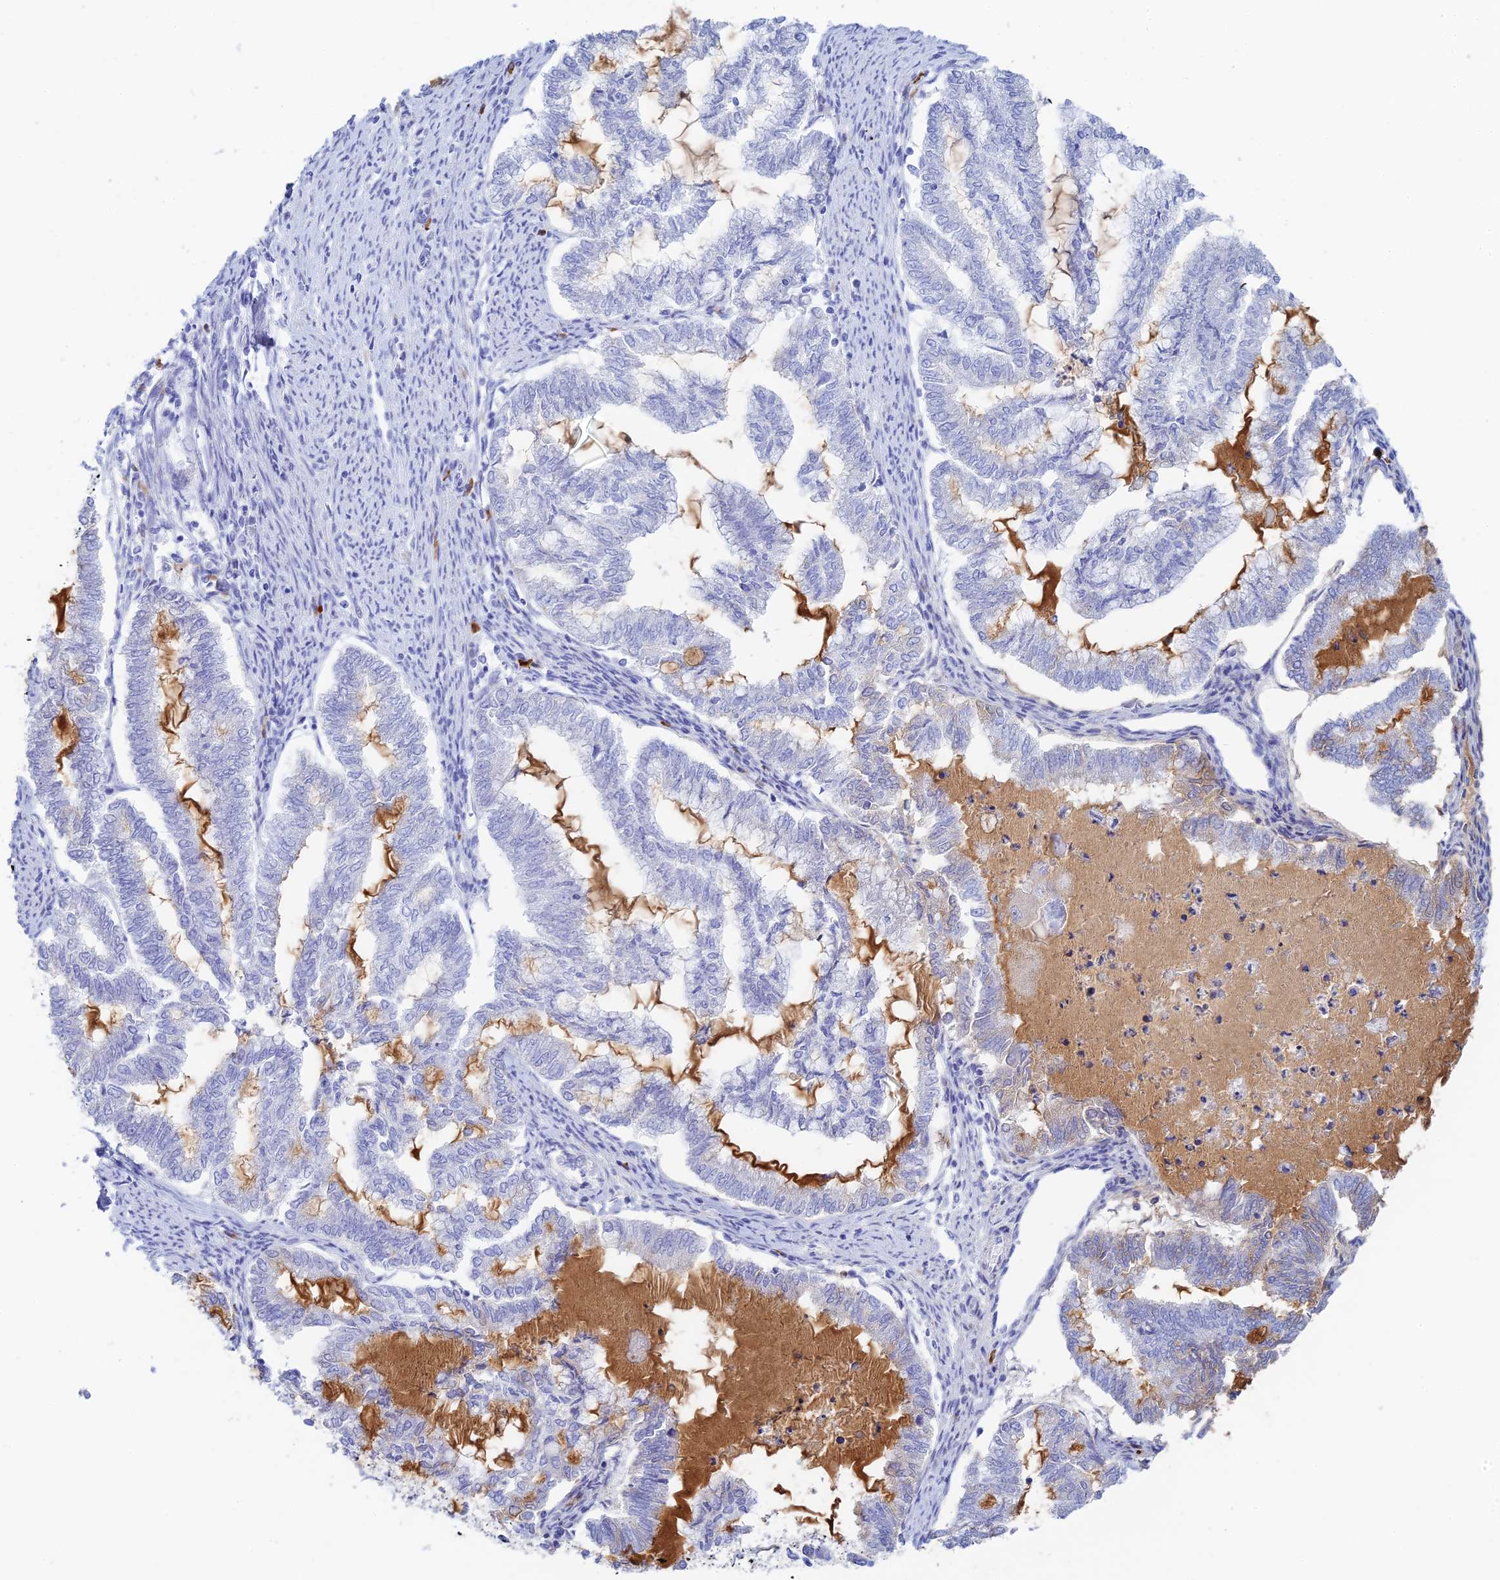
{"staining": {"intensity": "negative", "quantity": "none", "location": "none"}, "tissue": "endometrial cancer", "cell_type": "Tumor cells", "image_type": "cancer", "snomed": [{"axis": "morphology", "description": "Adenocarcinoma, NOS"}, {"axis": "topography", "description": "Endometrium"}], "caption": "Immunohistochemistry (IHC) photomicrograph of neoplastic tissue: endometrial cancer (adenocarcinoma) stained with DAB (3,3'-diaminobenzidine) exhibits no significant protein positivity in tumor cells.", "gene": "CEP152", "patient": {"sex": "female", "age": 79}}